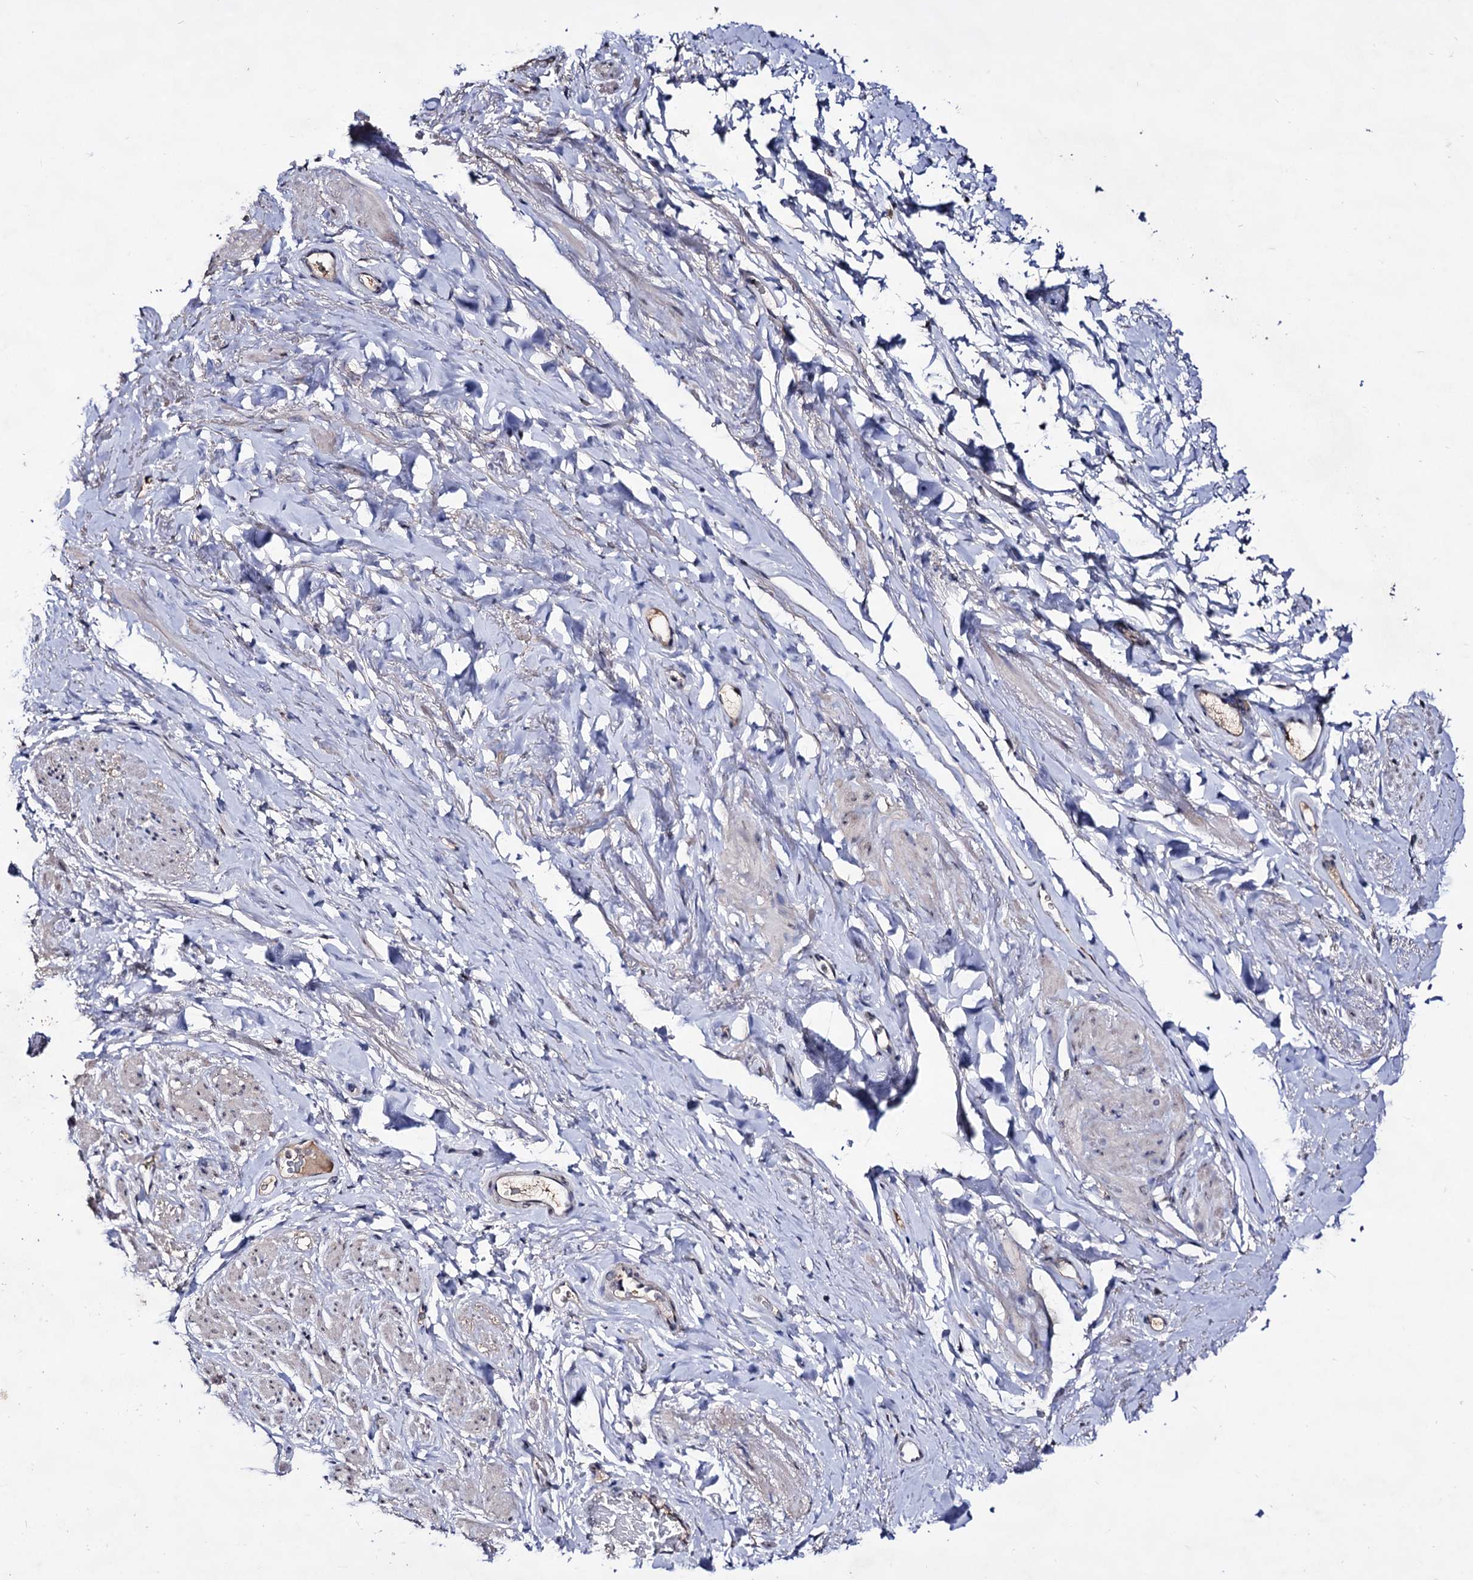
{"staining": {"intensity": "weak", "quantity": "<25%", "location": "cytoplasmic/membranous"}, "tissue": "smooth muscle", "cell_type": "Smooth muscle cells", "image_type": "normal", "snomed": [{"axis": "morphology", "description": "Normal tissue, NOS"}, {"axis": "topography", "description": "Smooth muscle"}, {"axis": "topography", "description": "Peripheral nerve tissue"}], "caption": "A micrograph of human smooth muscle is negative for staining in smooth muscle cells. Nuclei are stained in blue.", "gene": "PLIN1", "patient": {"sex": "male", "age": 69}}